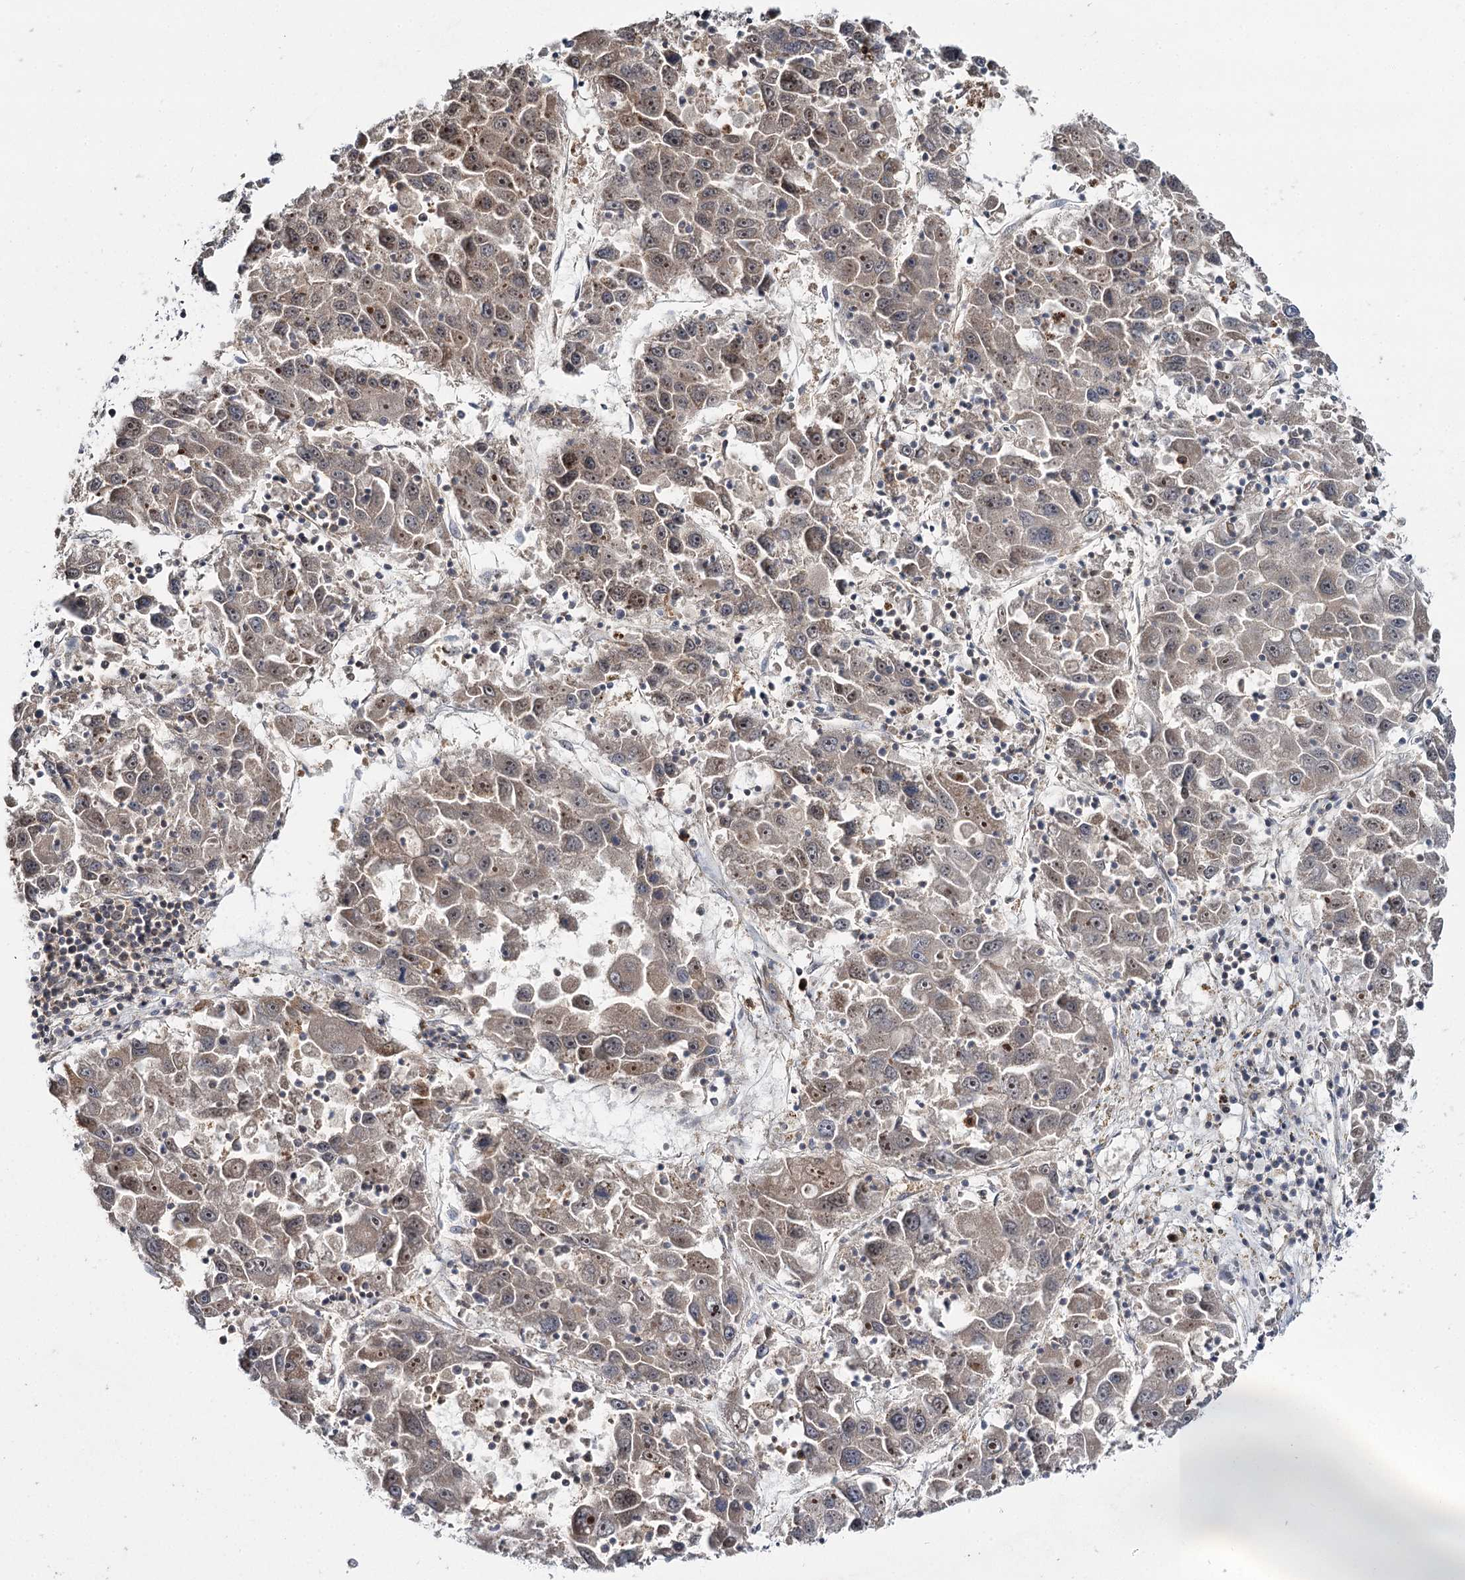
{"staining": {"intensity": "weak", "quantity": "<25%", "location": "cytoplasmic/membranous,nuclear"}, "tissue": "liver cancer", "cell_type": "Tumor cells", "image_type": "cancer", "snomed": [{"axis": "morphology", "description": "Carcinoma, Hepatocellular, NOS"}, {"axis": "topography", "description": "Liver"}], "caption": "Tumor cells show no significant protein positivity in liver cancer.", "gene": "WDR44", "patient": {"sex": "male", "age": 49}}